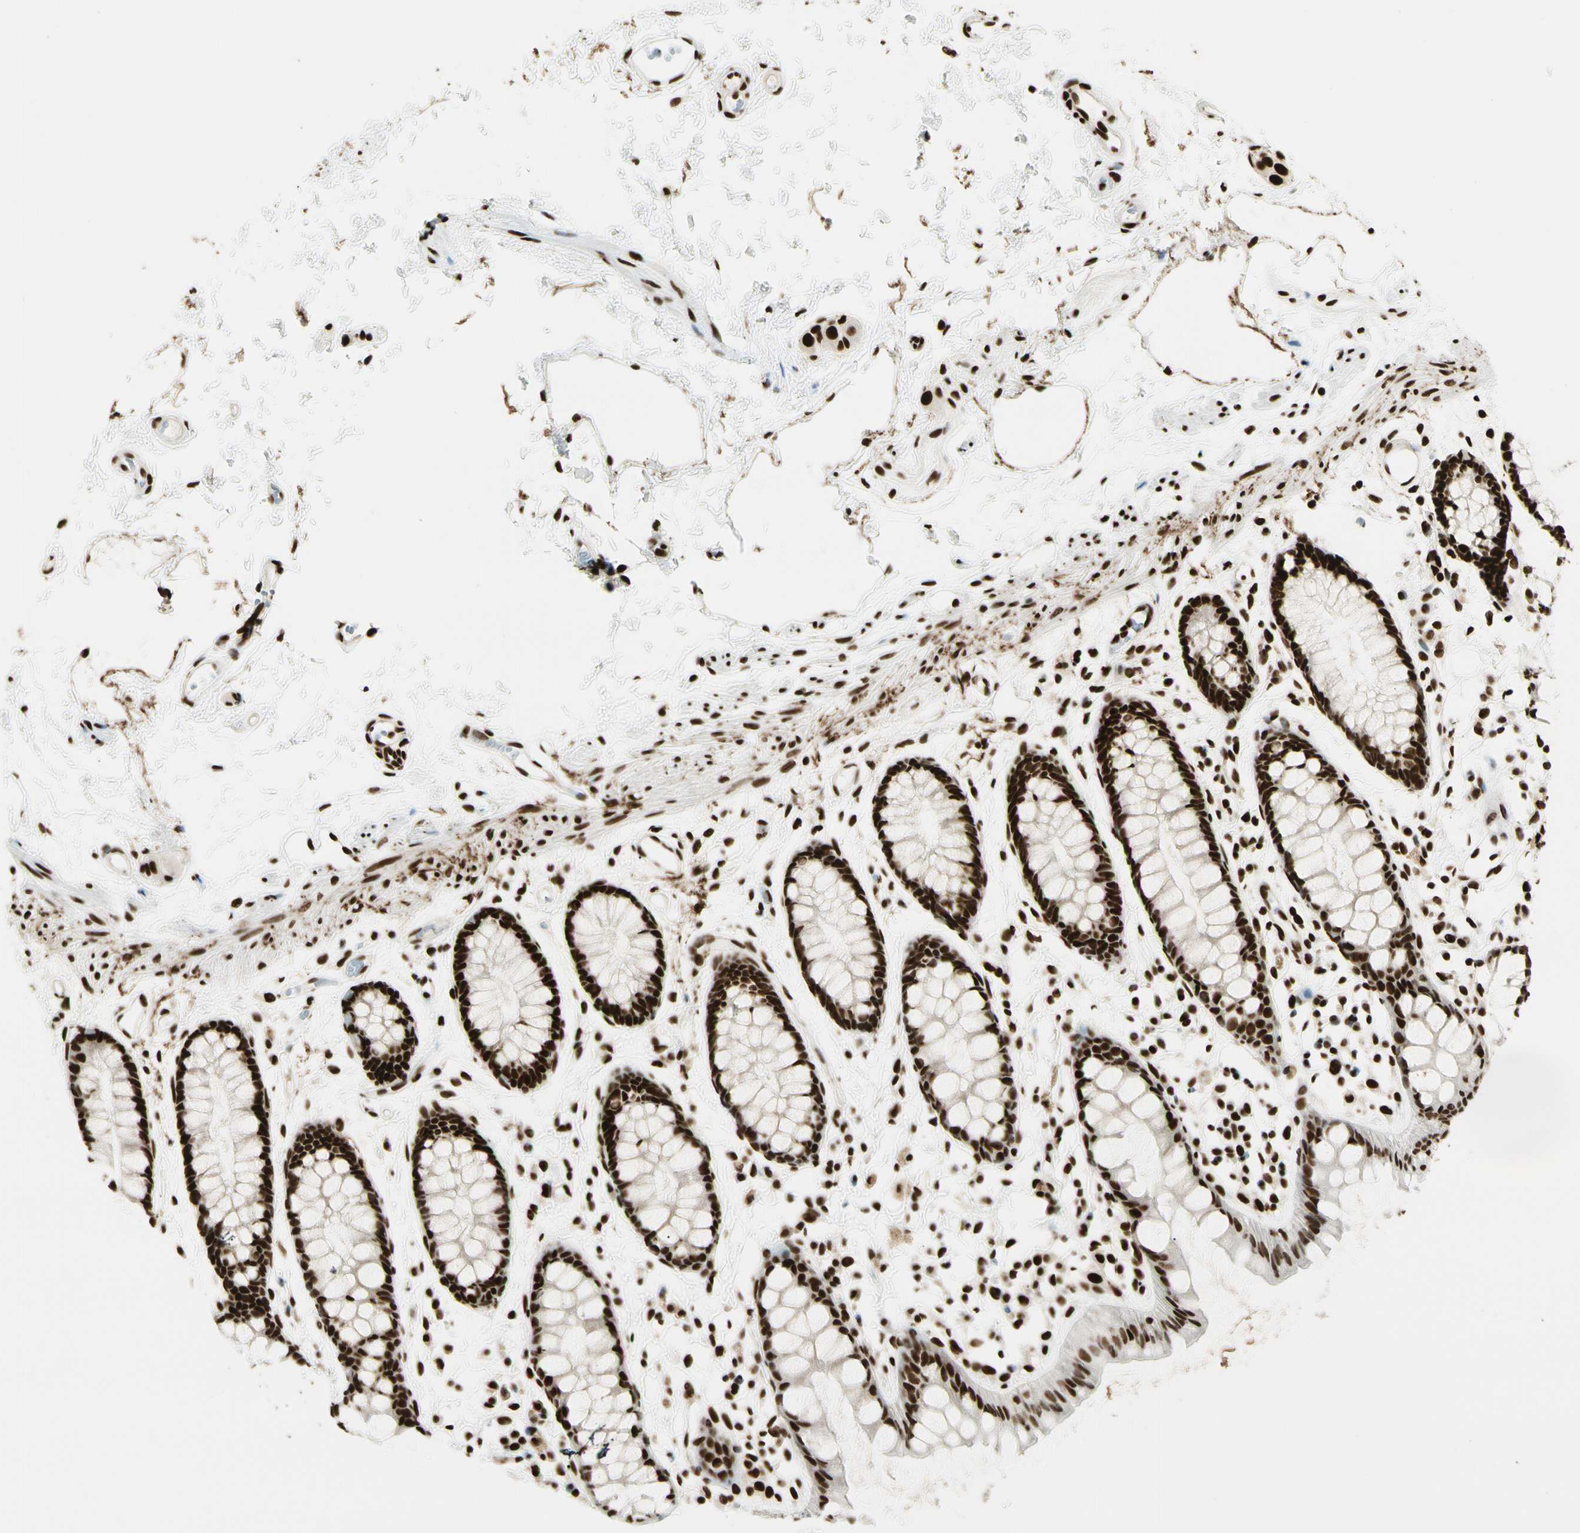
{"staining": {"intensity": "strong", "quantity": ">75%", "location": "nuclear"}, "tissue": "rectum", "cell_type": "Glandular cells", "image_type": "normal", "snomed": [{"axis": "morphology", "description": "Normal tissue, NOS"}, {"axis": "topography", "description": "Rectum"}], "caption": "The photomicrograph reveals staining of benign rectum, revealing strong nuclear protein staining (brown color) within glandular cells.", "gene": "FUS", "patient": {"sex": "female", "age": 66}}